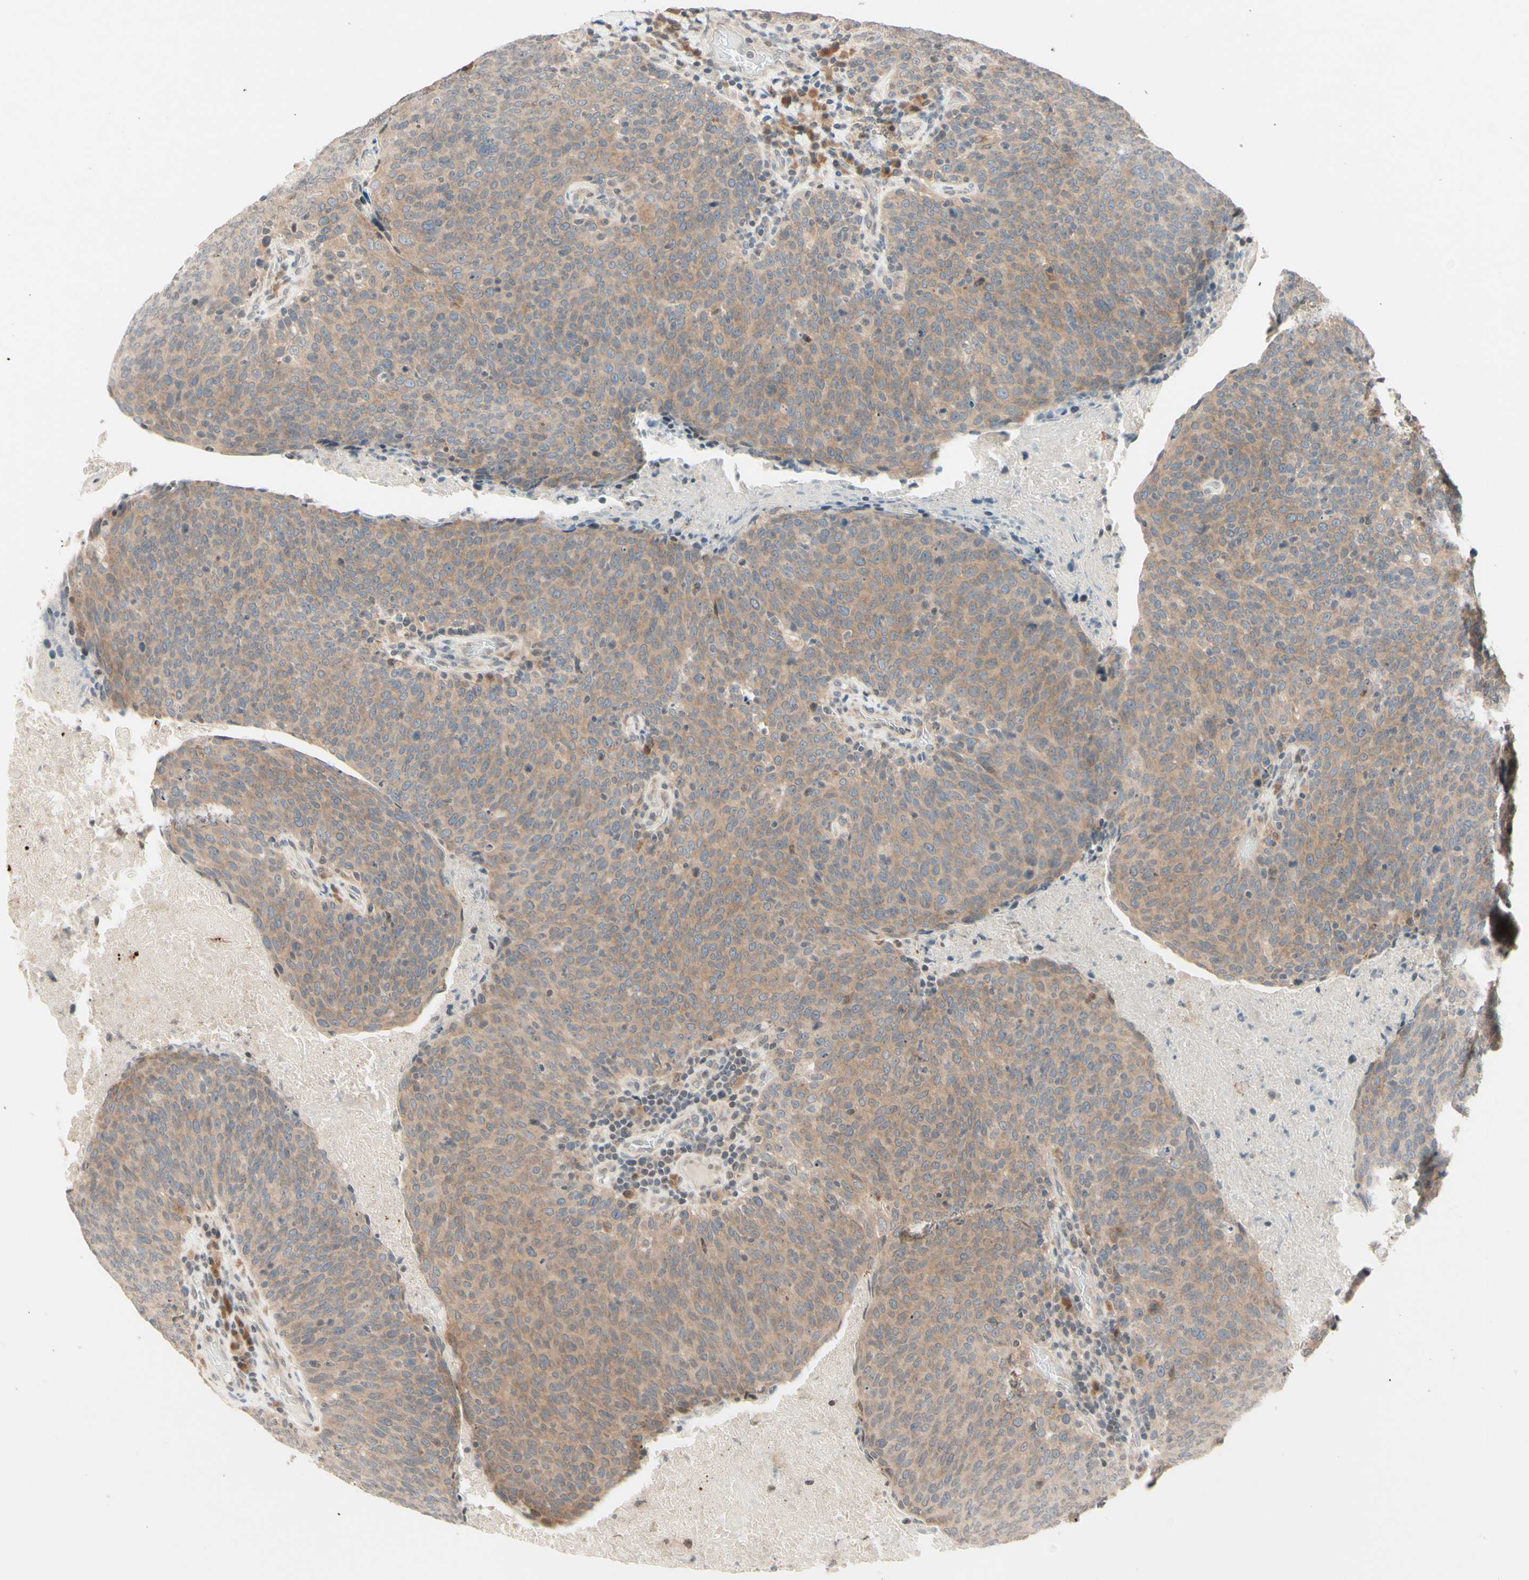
{"staining": {"intensity": "weak", "quantity": ">75%", "location": "cytoplasmic/membranous"}, "tissue": "head and neck cancer", "cell_type": "Tumor cells", "image_type": "cancer", "snomed": [{"axis": "morphology", "description": "Squamous cell carcinoma, NOS"}, {"axis": "morphology", "description": "Squamous cell carcinoma, metastatic, NOS"}, {"axis": "topography", "description": "Lymph node"}, {"axis": "topography", "description": "Head-Neck"}], "caption": "Head and neck cancer stained with DAB immunohistochemistry (IHC) shows low levels of weak cytoplasmic/membranous expression in approximately >75% of tumor cells. (DAB (3,3'-diaminobenzidine) IHC with brightfield microscopy, high magnification).", "gene": "ZW10", "patient": {"sex": "male", "age": 62}}